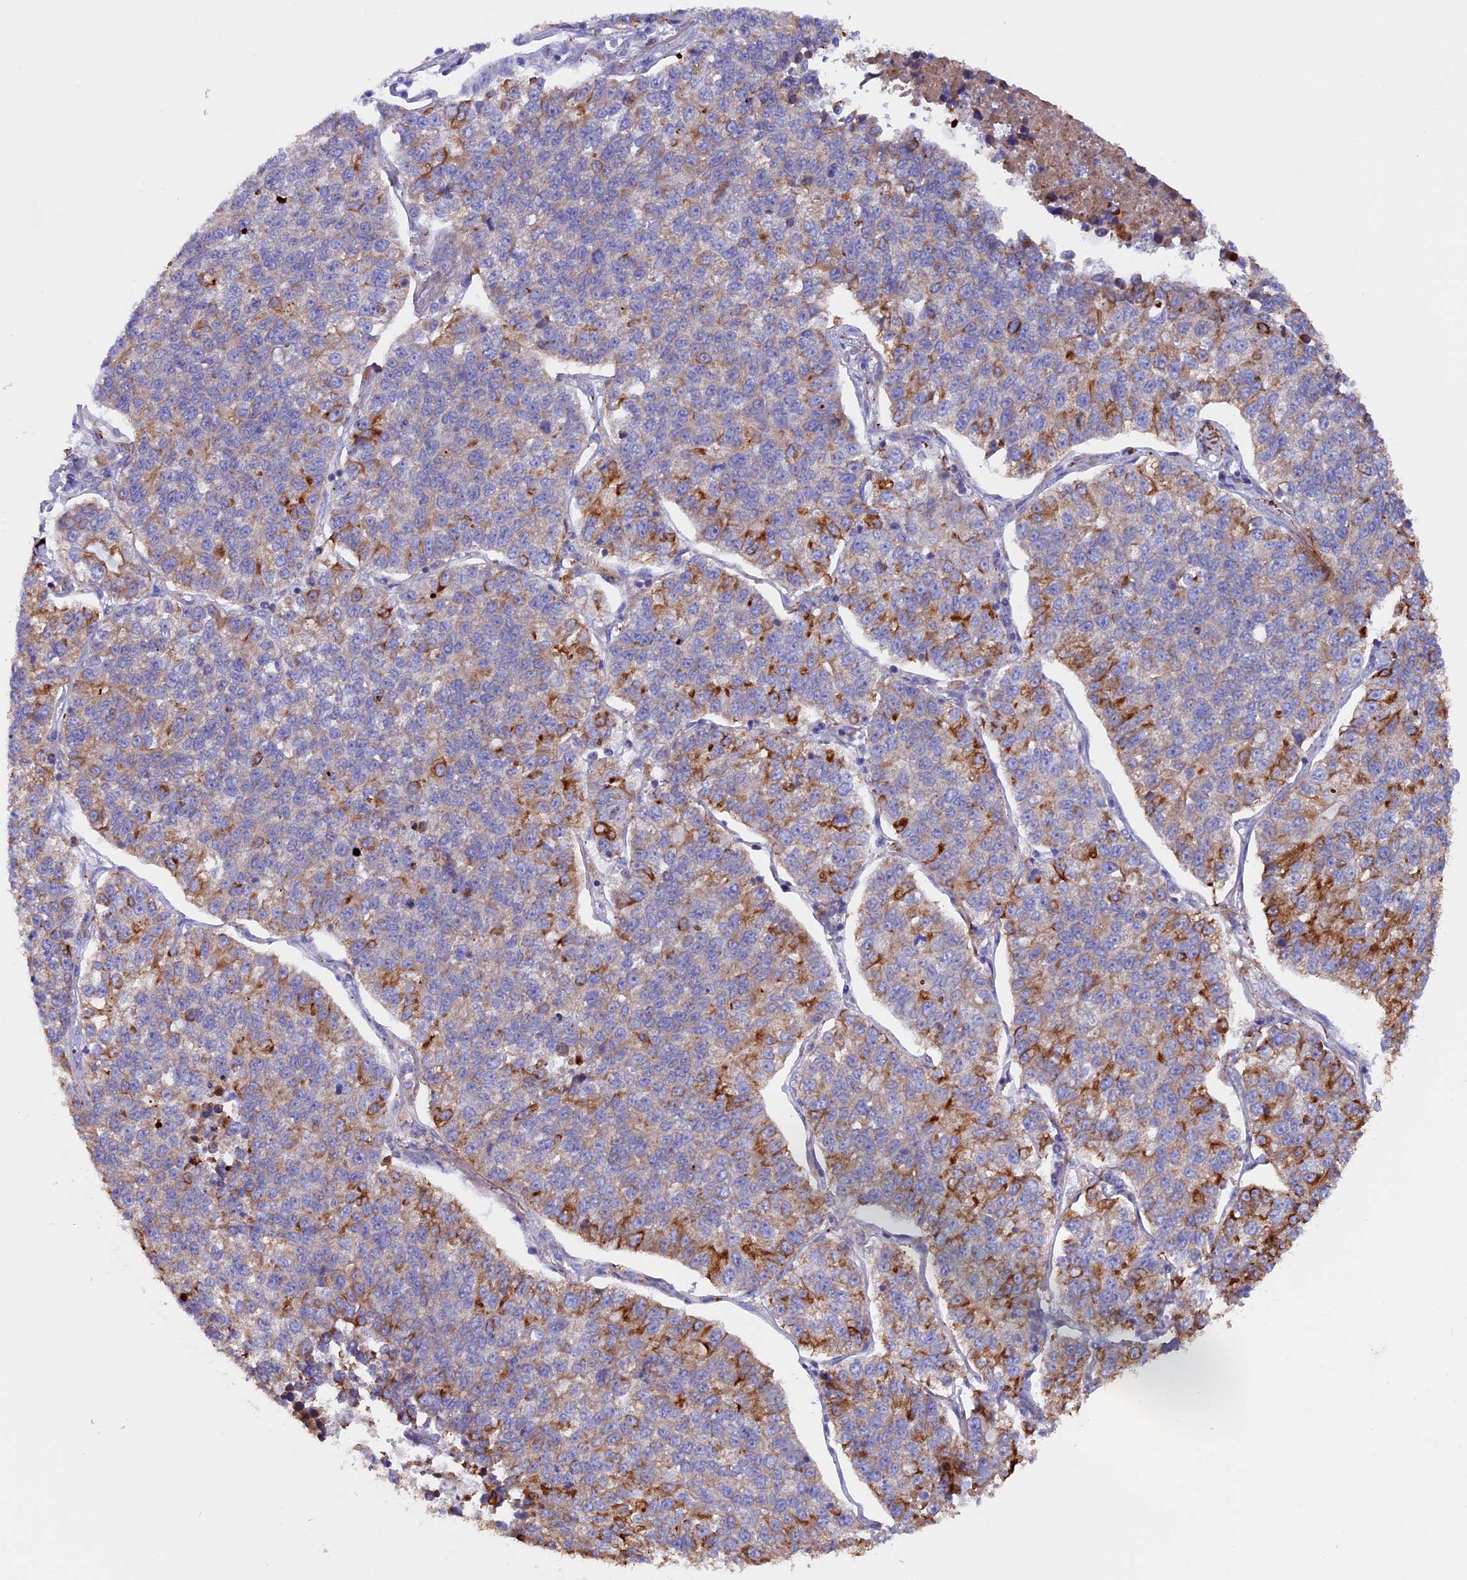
{"staining": {"intensity": "moderate", "quantity": "<25%", "location": "cytoplasmic/membranous"}, "tissue": "lung cancer", "cell_type": "Tumor cells", "image_type": "cancer", "snomed": [{"axis": "morphology", "description": "Adenocarcinoma, NOS"}, {"axis": "topography", "description": "Lung"}], "caption": "Tumor cells reveal low levels of moderate cytoplasmic/membranous staining in about <25% of cells in lung cancer (adenocarcinoma). (IHC, brightfield microscopy, high magnification).", "gene": "PTPN9", "patient": {"sex": "male", "age": 49}}